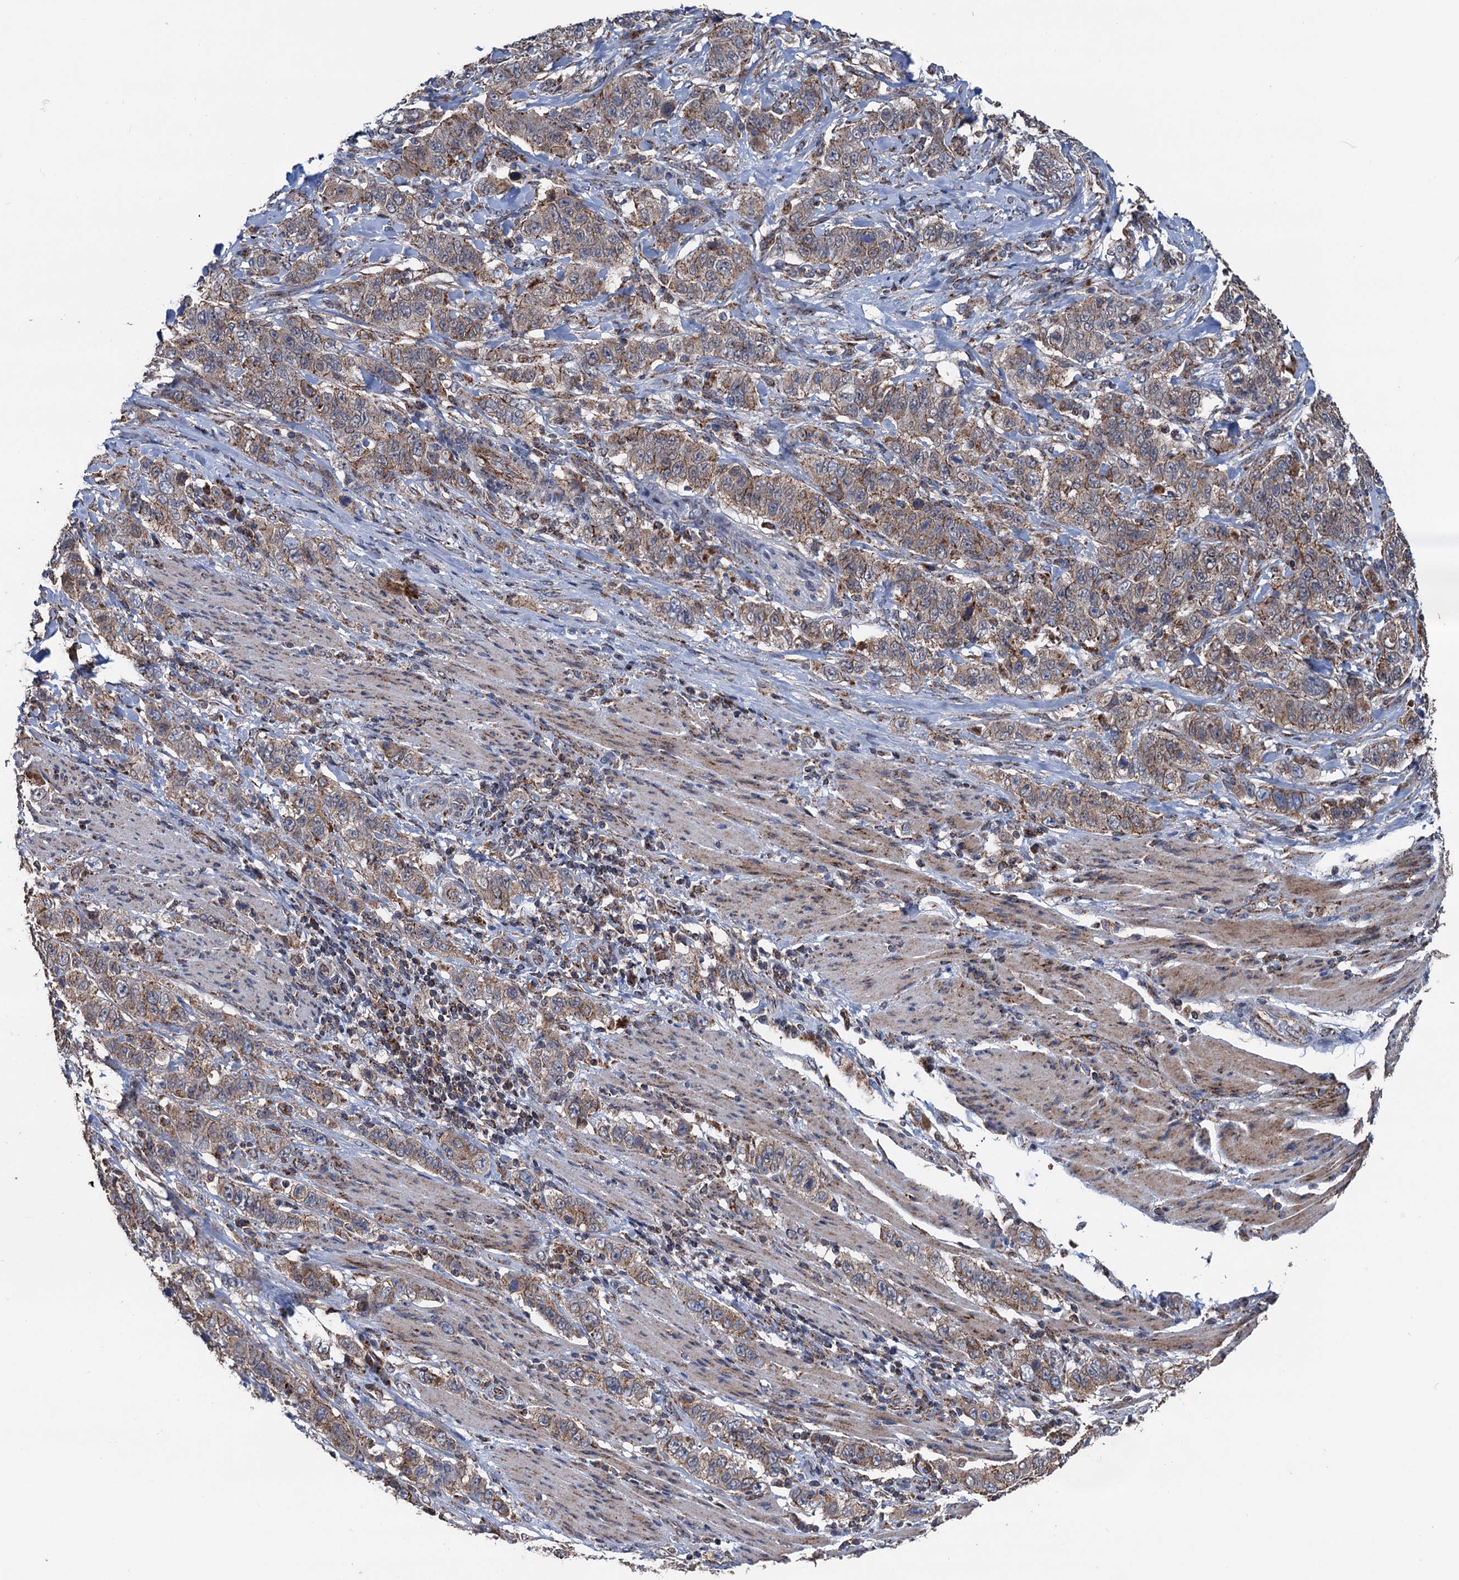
{"staining": {"intensity": "moderate", "quantity": ">75%", "location": "cytoplasmic/membranous"}, "tissue": "stomach cancer", "cell_type": "Tumor cells", "image_type": "cancer", "snomed": [{"axis": "morphology", "description": "Adenocarcinoma, NOS"}, {"axis": "topography", "description": "Stomach"}], "caption": "IHC histopathology image of neoplastic tissue: stomach cancer stained using immunohistochemistry exhibits medium levels of moderate protein expression localized specifically in the cytoplasmic/membranous of tumor cells, appearing as a cytoplasmic/membranous brown color.", "gene": "DGLUCY", "patient": {"sex": "male", "age": 48}}